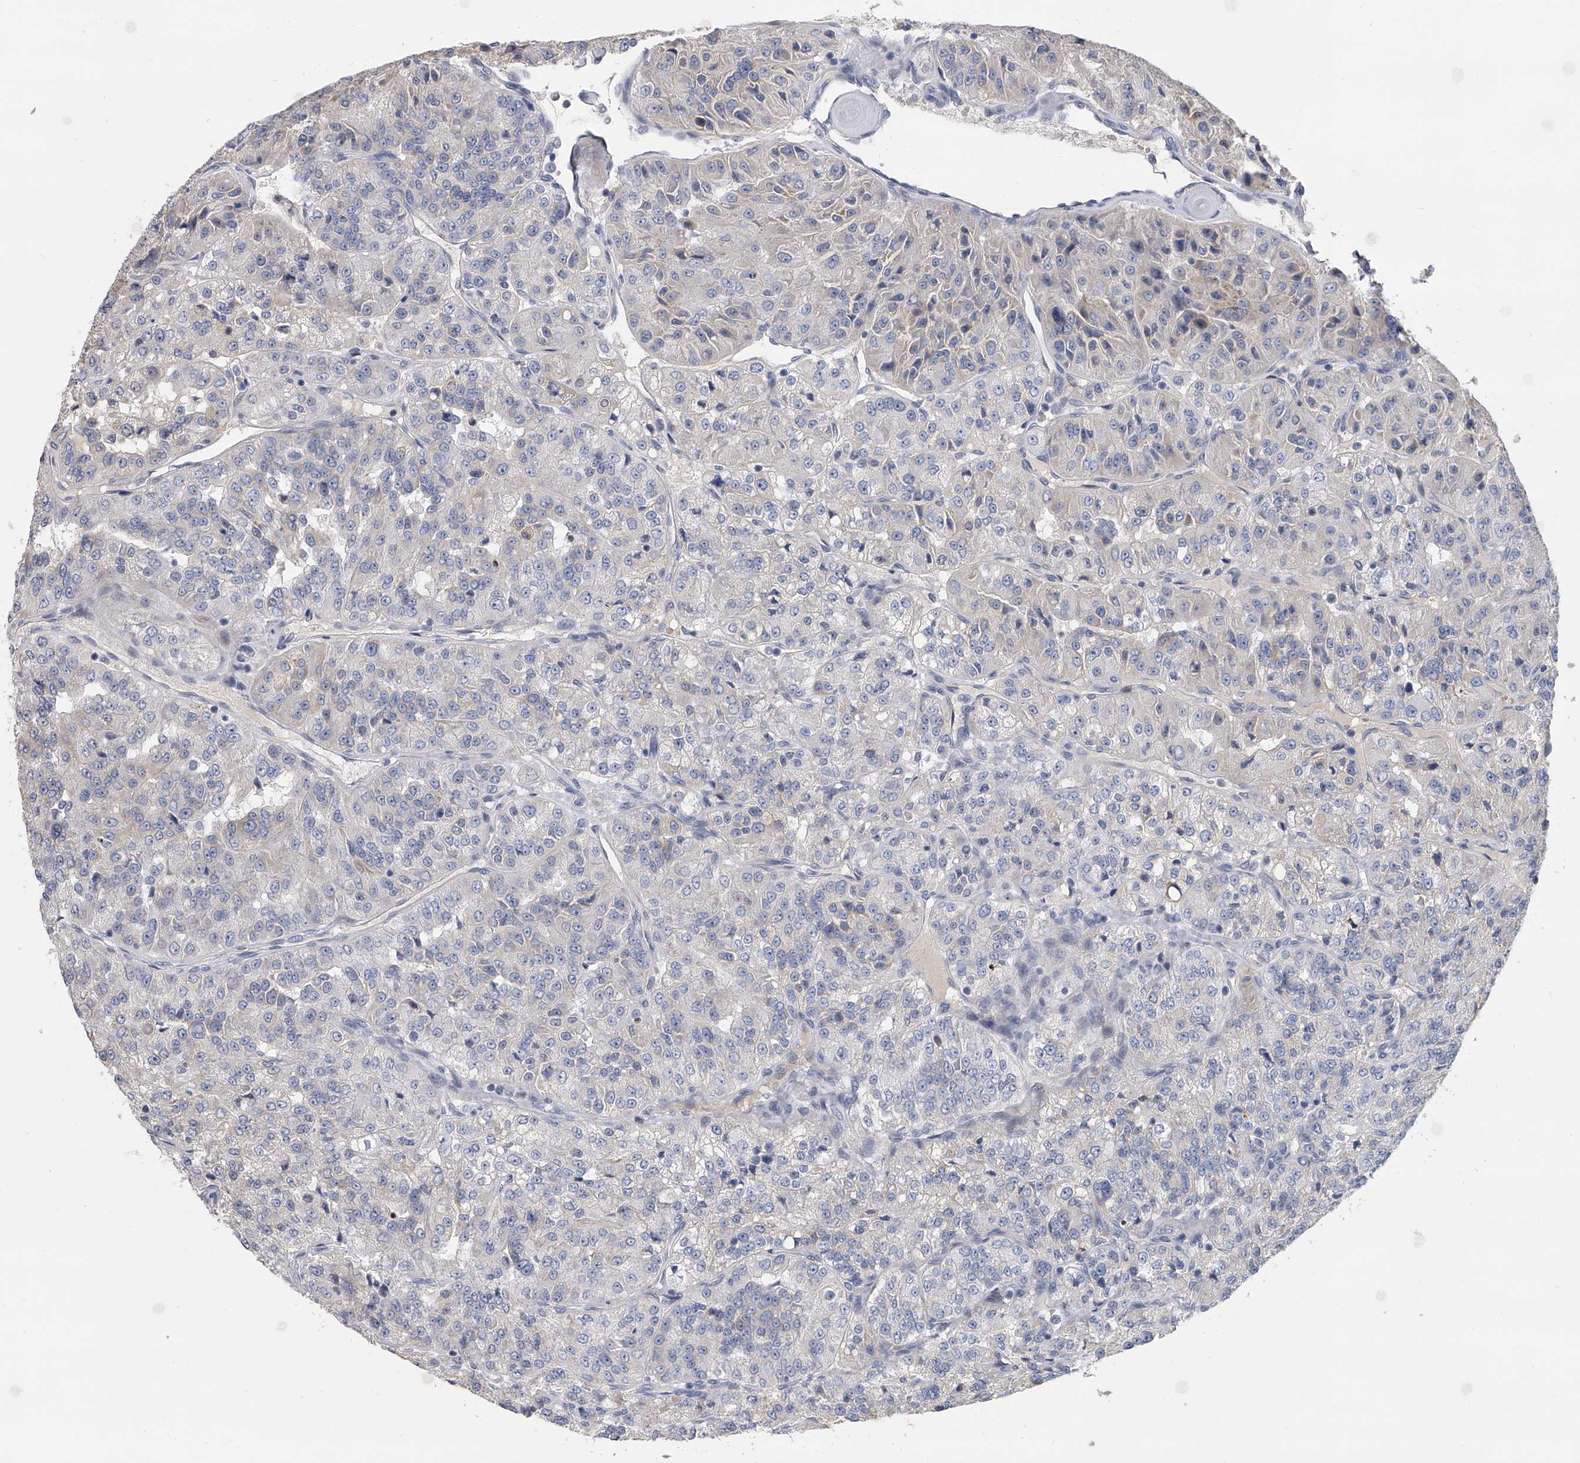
{"staining": {"intensity": "negative", "quantity": "none", "location": "none"}, "tissue": "renal cancer", "cell_type": "Tumor cells", "image_type": "cancer", "snomed": [{"axis": "morphology", "description": "Adenocarcinoma, NOS"}, {"axis": "topography", "description": "Kidney"}], "caption": "DAB immunohistochemical staining of human adenocarcinoma (renal) displays no significant expression in tumor cells. (Brightfield microscopy of DAB (3,3'-diaminobenzidine) immunohistochemistry (IHC) at high magnification).", "gene": "ZNF426", "patient": {"sex": "female", "age": 63}}